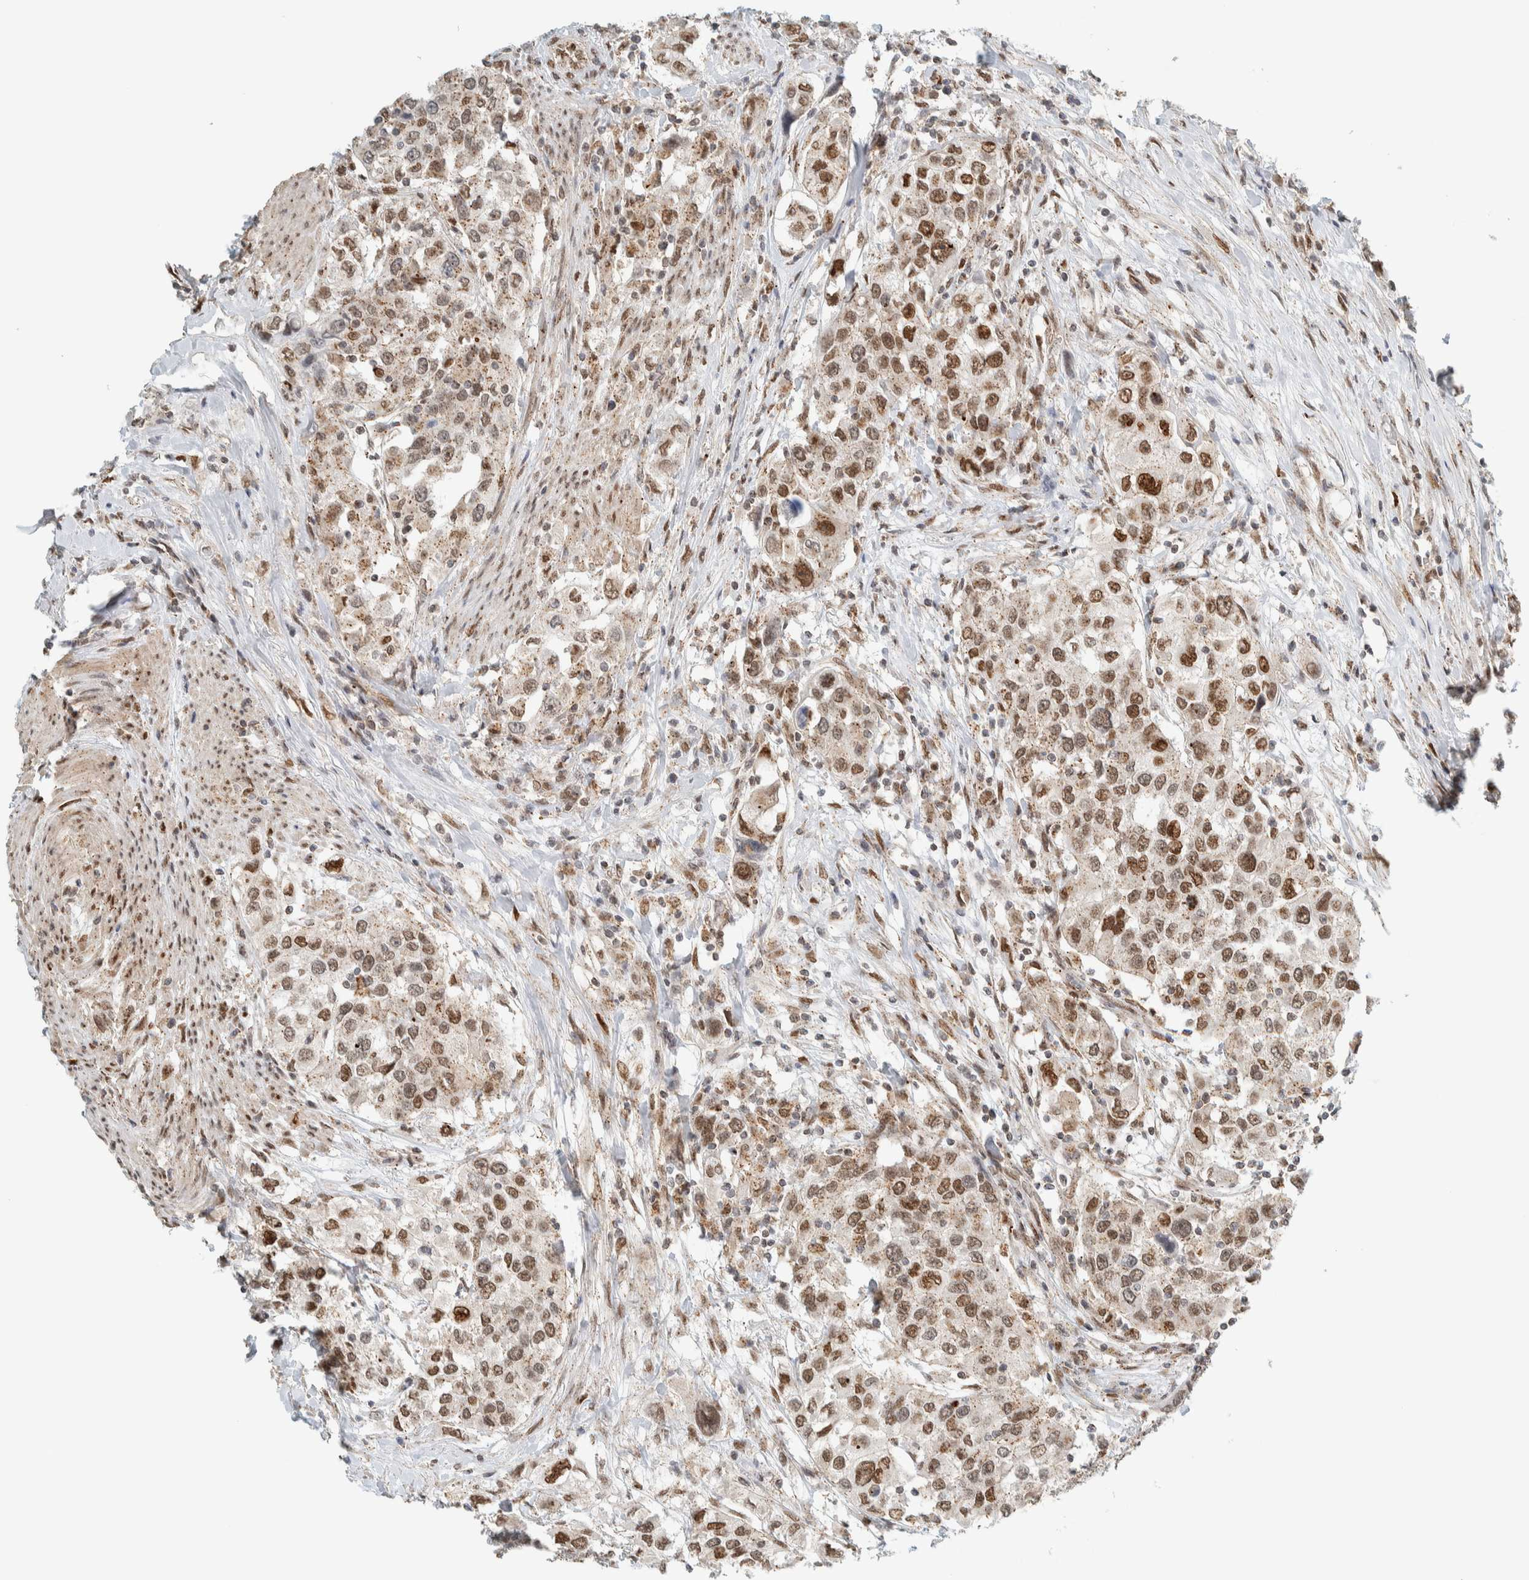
{"staining": {"intensity": "moderate", "quantity": ">75%", "location": "cytoplasmic/membranous,nuclear"}, "tissue": "urothelial cancer", "cell_type": "Tumor cells", "image_type": "cancer", "snomed": [{"axis": "morphology", "description": "Urothelial carcinoma, High grade"}, {"axis": "topography", "description": "Urinary bladder"}], "caption": "Tumor cells display medium levels of moderate cytoplasmic/membranous and nuclear staining in about >75% of cells in urothelial carcinoma (high-grade).", "gene": "TFE3", "patient": {"sex": "female", "age": 80}}